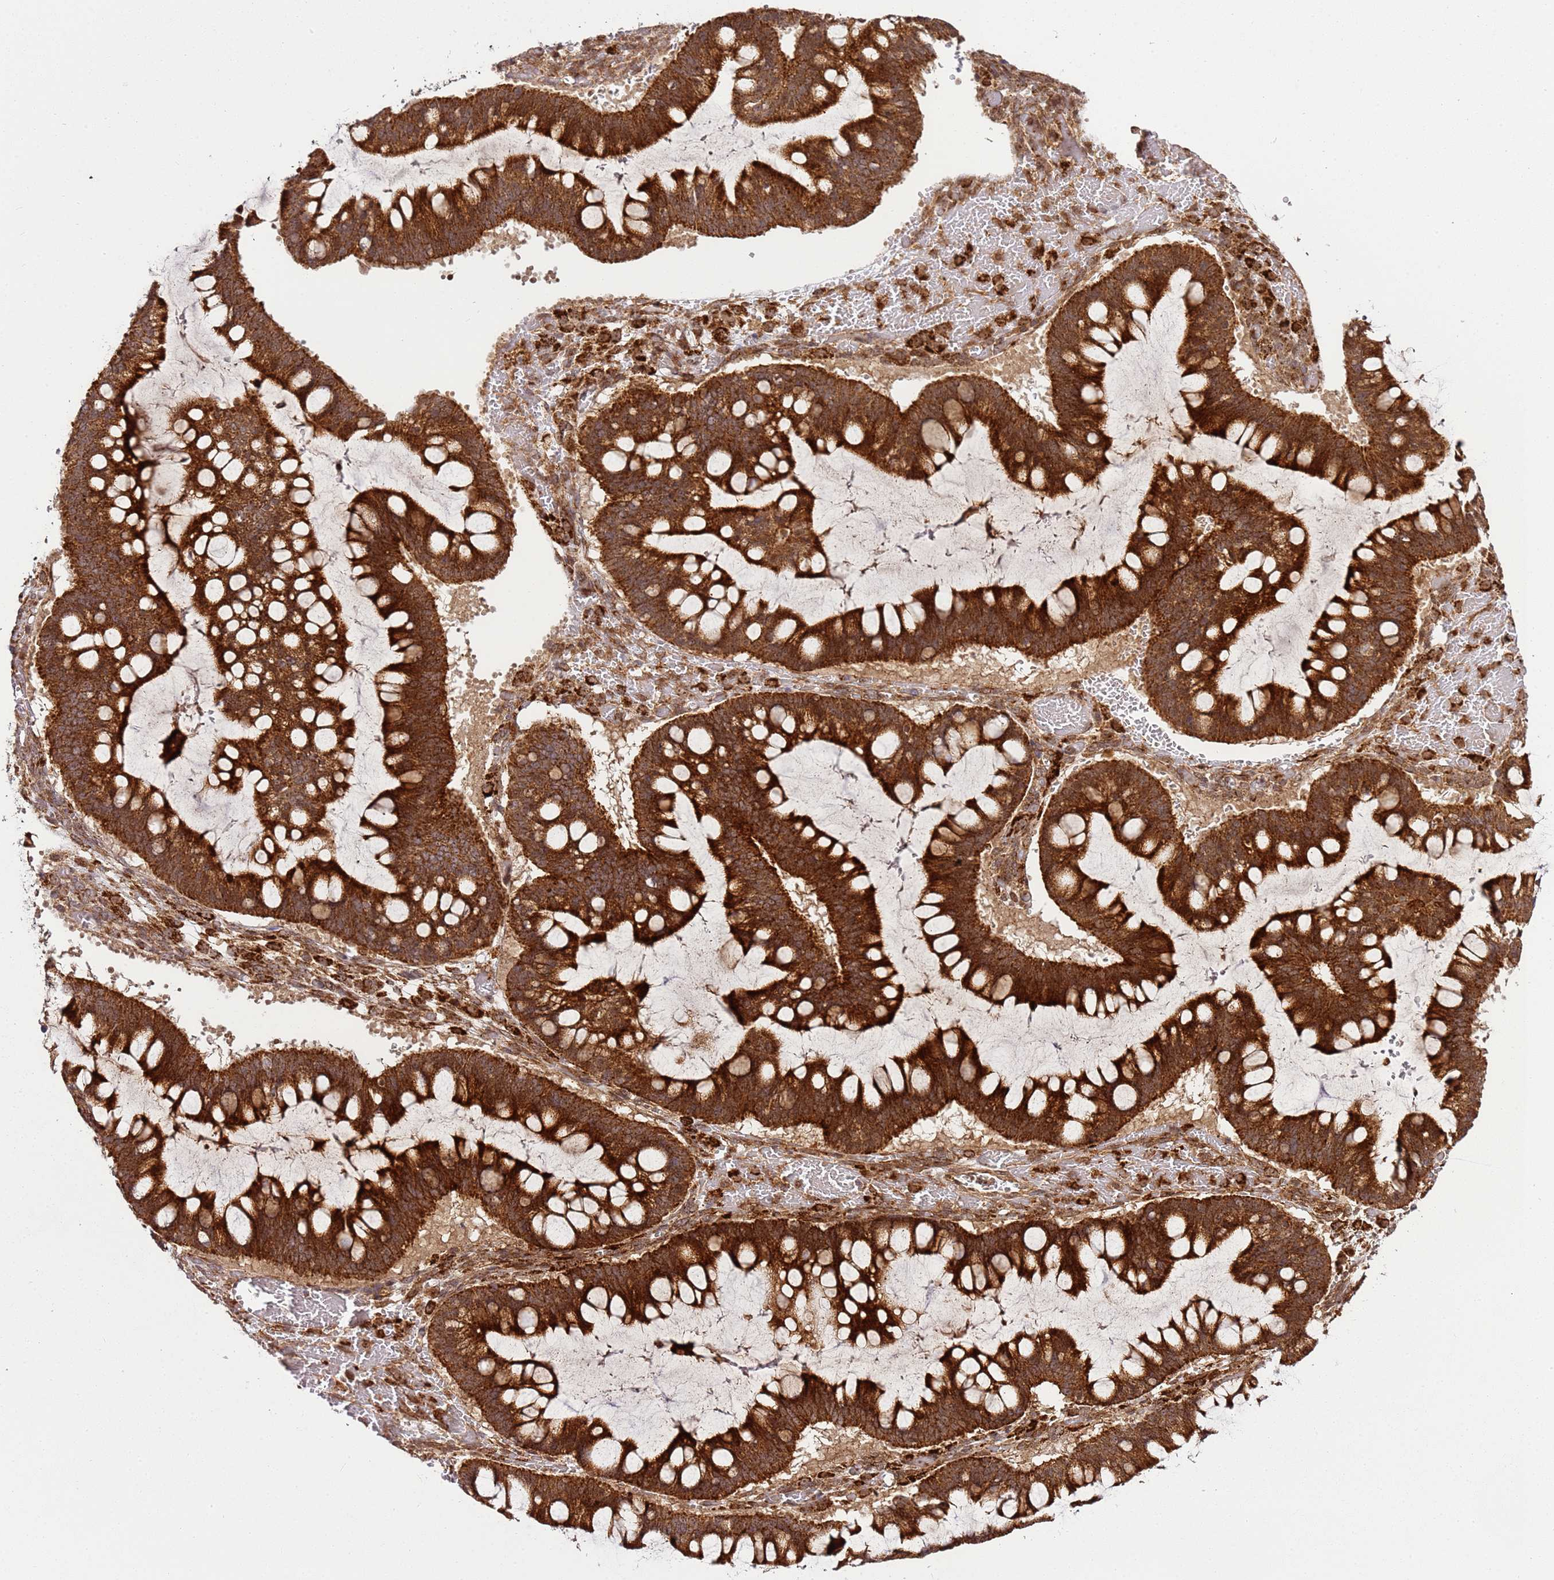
{"staining": {"intensity": "strong", "quantity": ">75%", "location": "cytoplasmic/membranous"}, "tissue": "ovarian cancer", "cell_type": "Tumor cells", "image_type": "cancer", "snomed": [{"axis": "morphology", "description": "Cystadenocarcinoma, mucinous, NOS"}, {"axis": "topography", "description": "Ovary"}], "caption": "Tumor cells display high levels of strong cytoplasmic/membranous expression in about >75% of cells in human ovarian cancer.", "gene": "RASA3", "patient": {"sex": "female", "age": 73}}